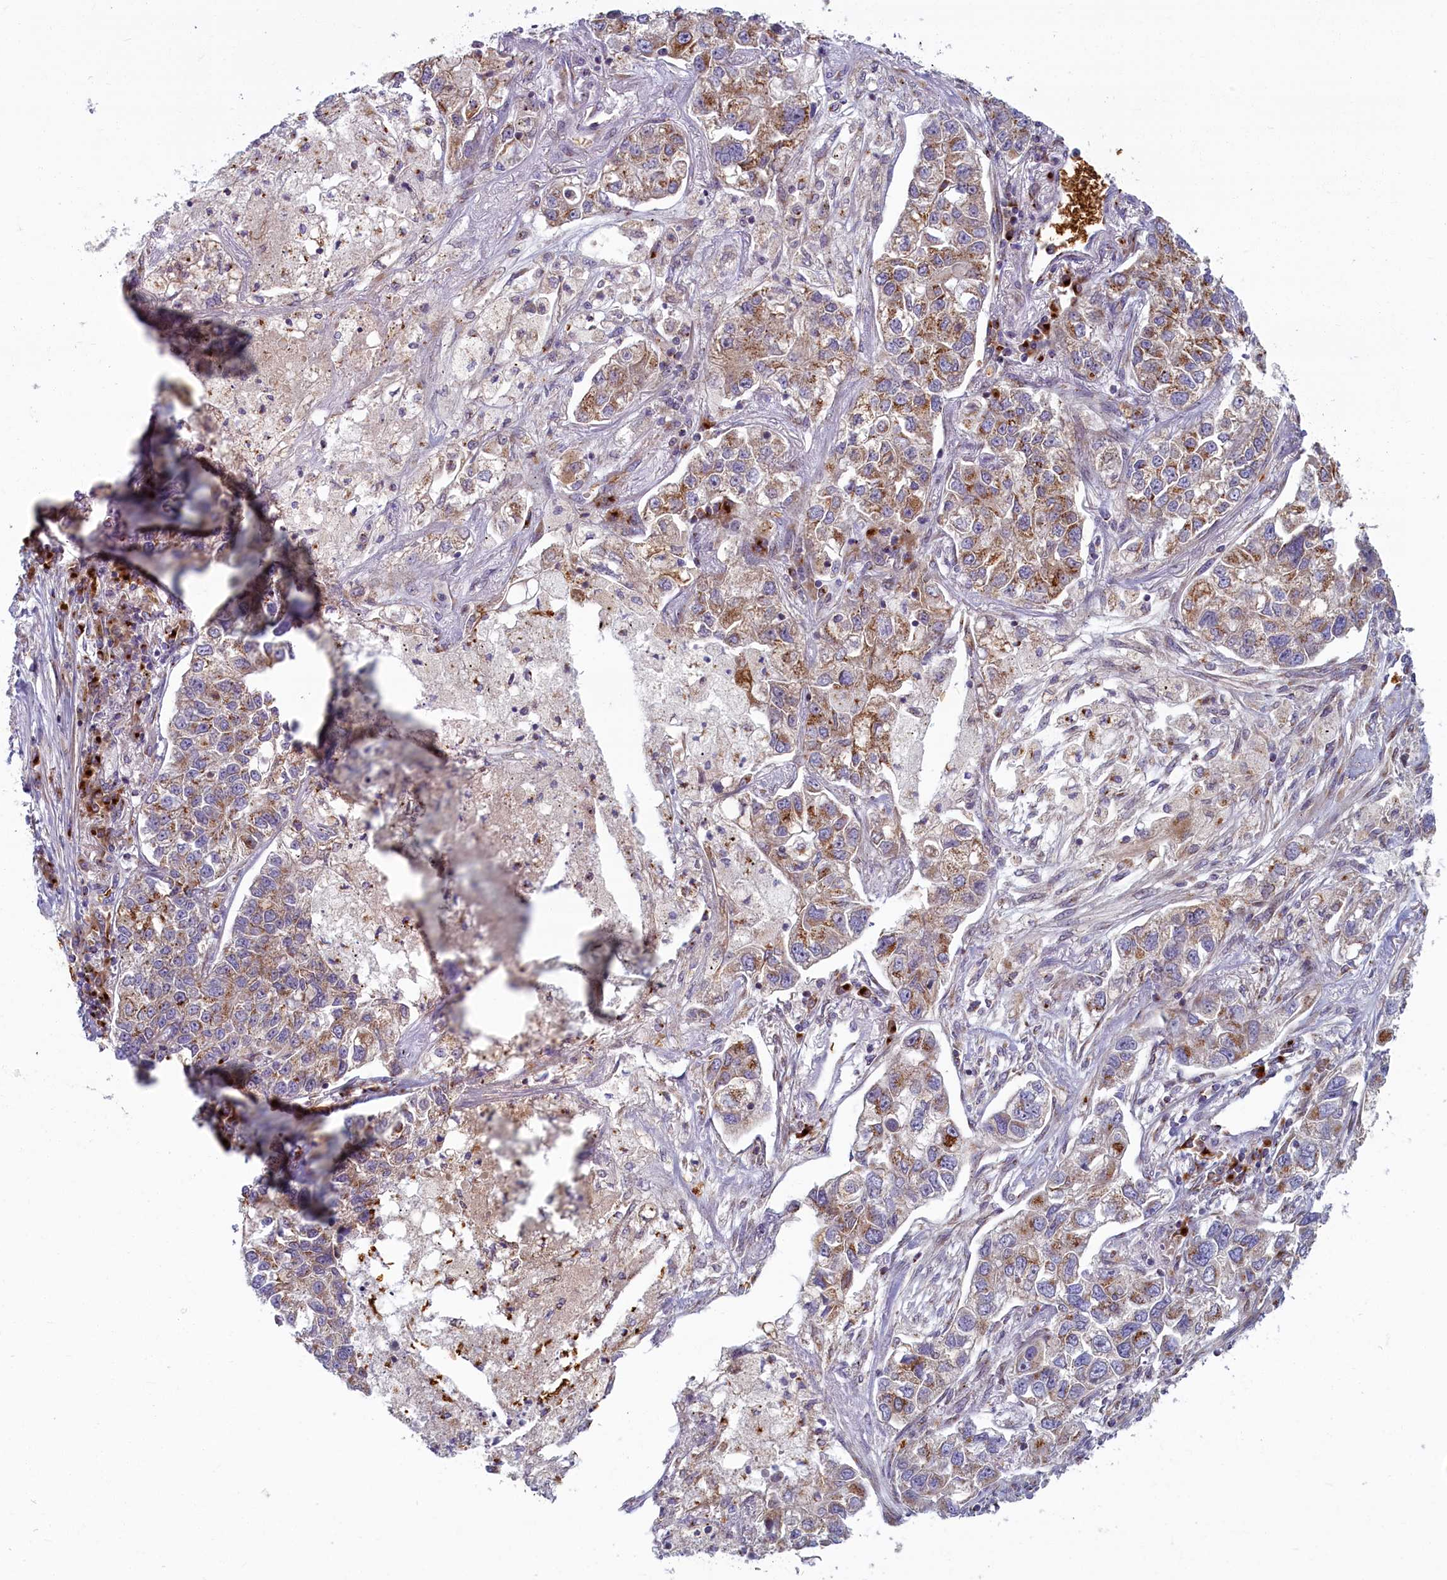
{"staining": {"intensity": "moderate", "quantity": ">75%", "location": "cytoplasmic/membranous"}, "tissue": "lung cancer", "cell_type": "Tumor cells", "image_type": "cancer", "snomed": [{"axis": "morphology", "description": "Adenocarcinoma, NOS"}, {"axis": "topography", "description": "Lung"}], "caption": "A brown stain labels moderate cytoplasmic/membranous staining of a protein in human lung cancer (adenocarcinoma) tumor cells.", "gene": "BLVRB", "patient": {"sex": "male", "age": 49}}